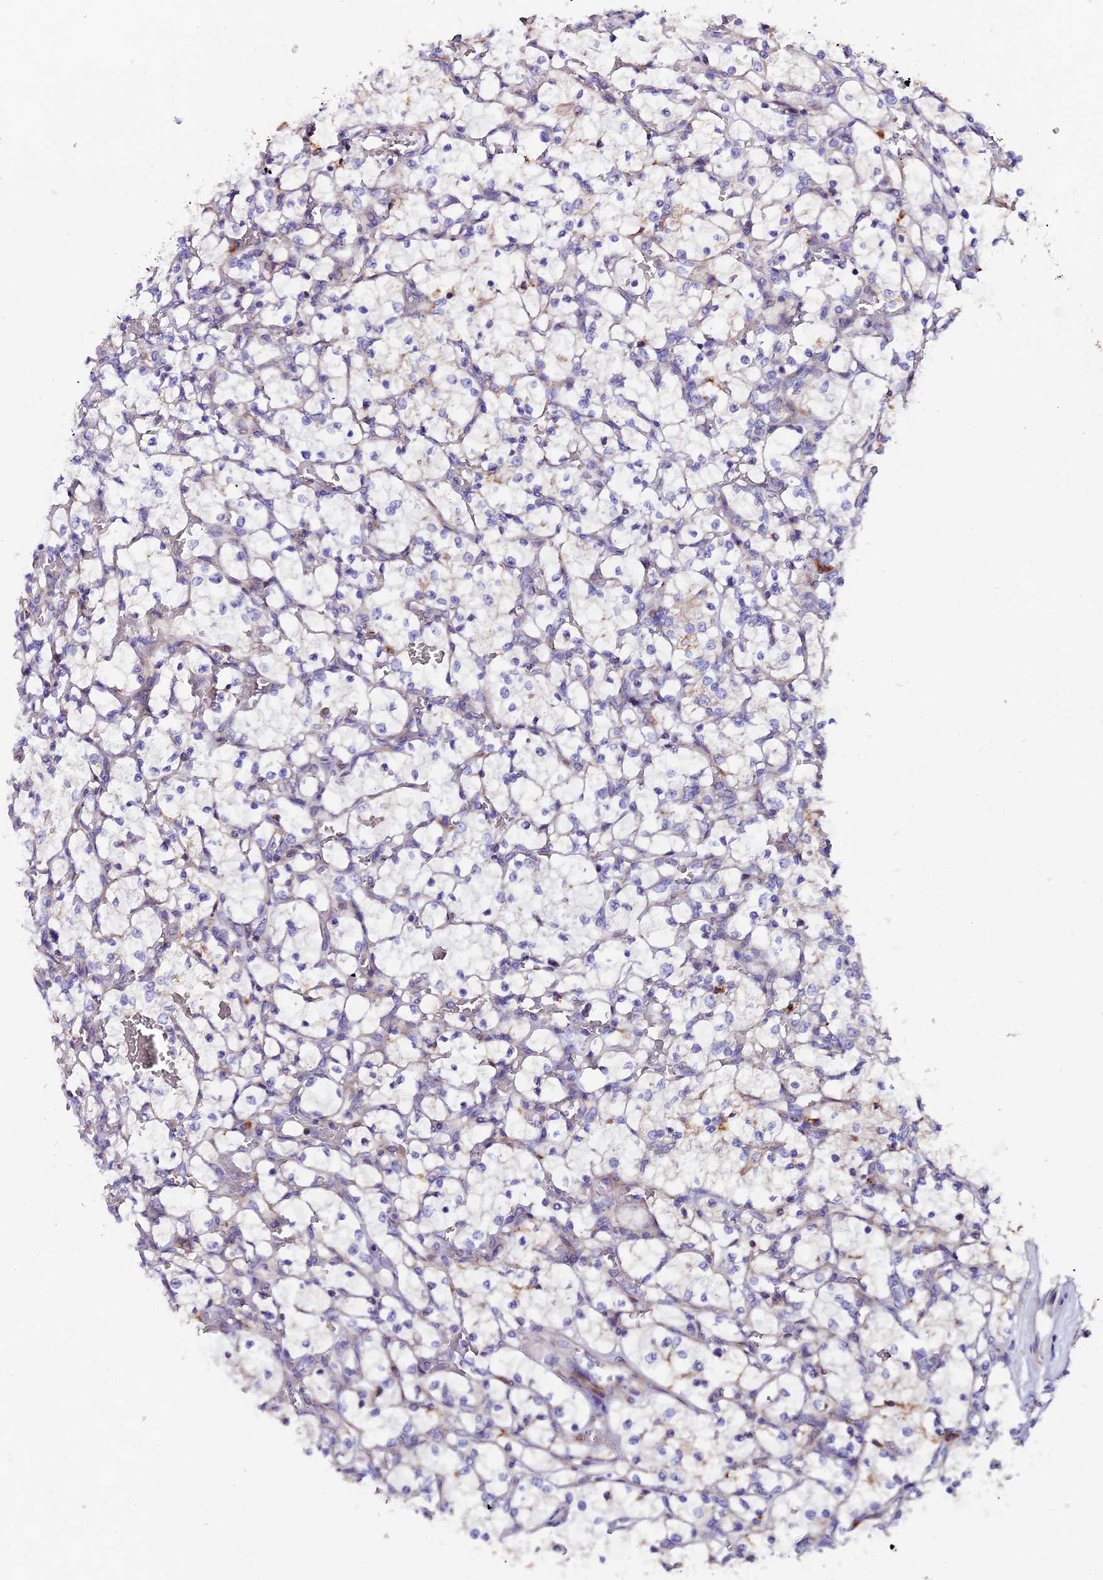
{"staining": {"intensity": "negative", "quantity": "none", "location": "none"}, "tissue": "renal cancer", "cell_type": "Tumor cells", "image_type": "cancer", "snomed": [{"axis": "morphology", "description": "Adenocarcinoma, NOS"}, {"axis": "topography", "description": "Kidney"}], "caption": "Tumor cells are negative for protein expression in human renal adenocarcinoma. (DAB (3,3'-diaminobenzidine) IHC visualized using brightfield microscopy, high magnification).", "gene": "PIGU", "patient": {"sex": "female", "age": 69}}